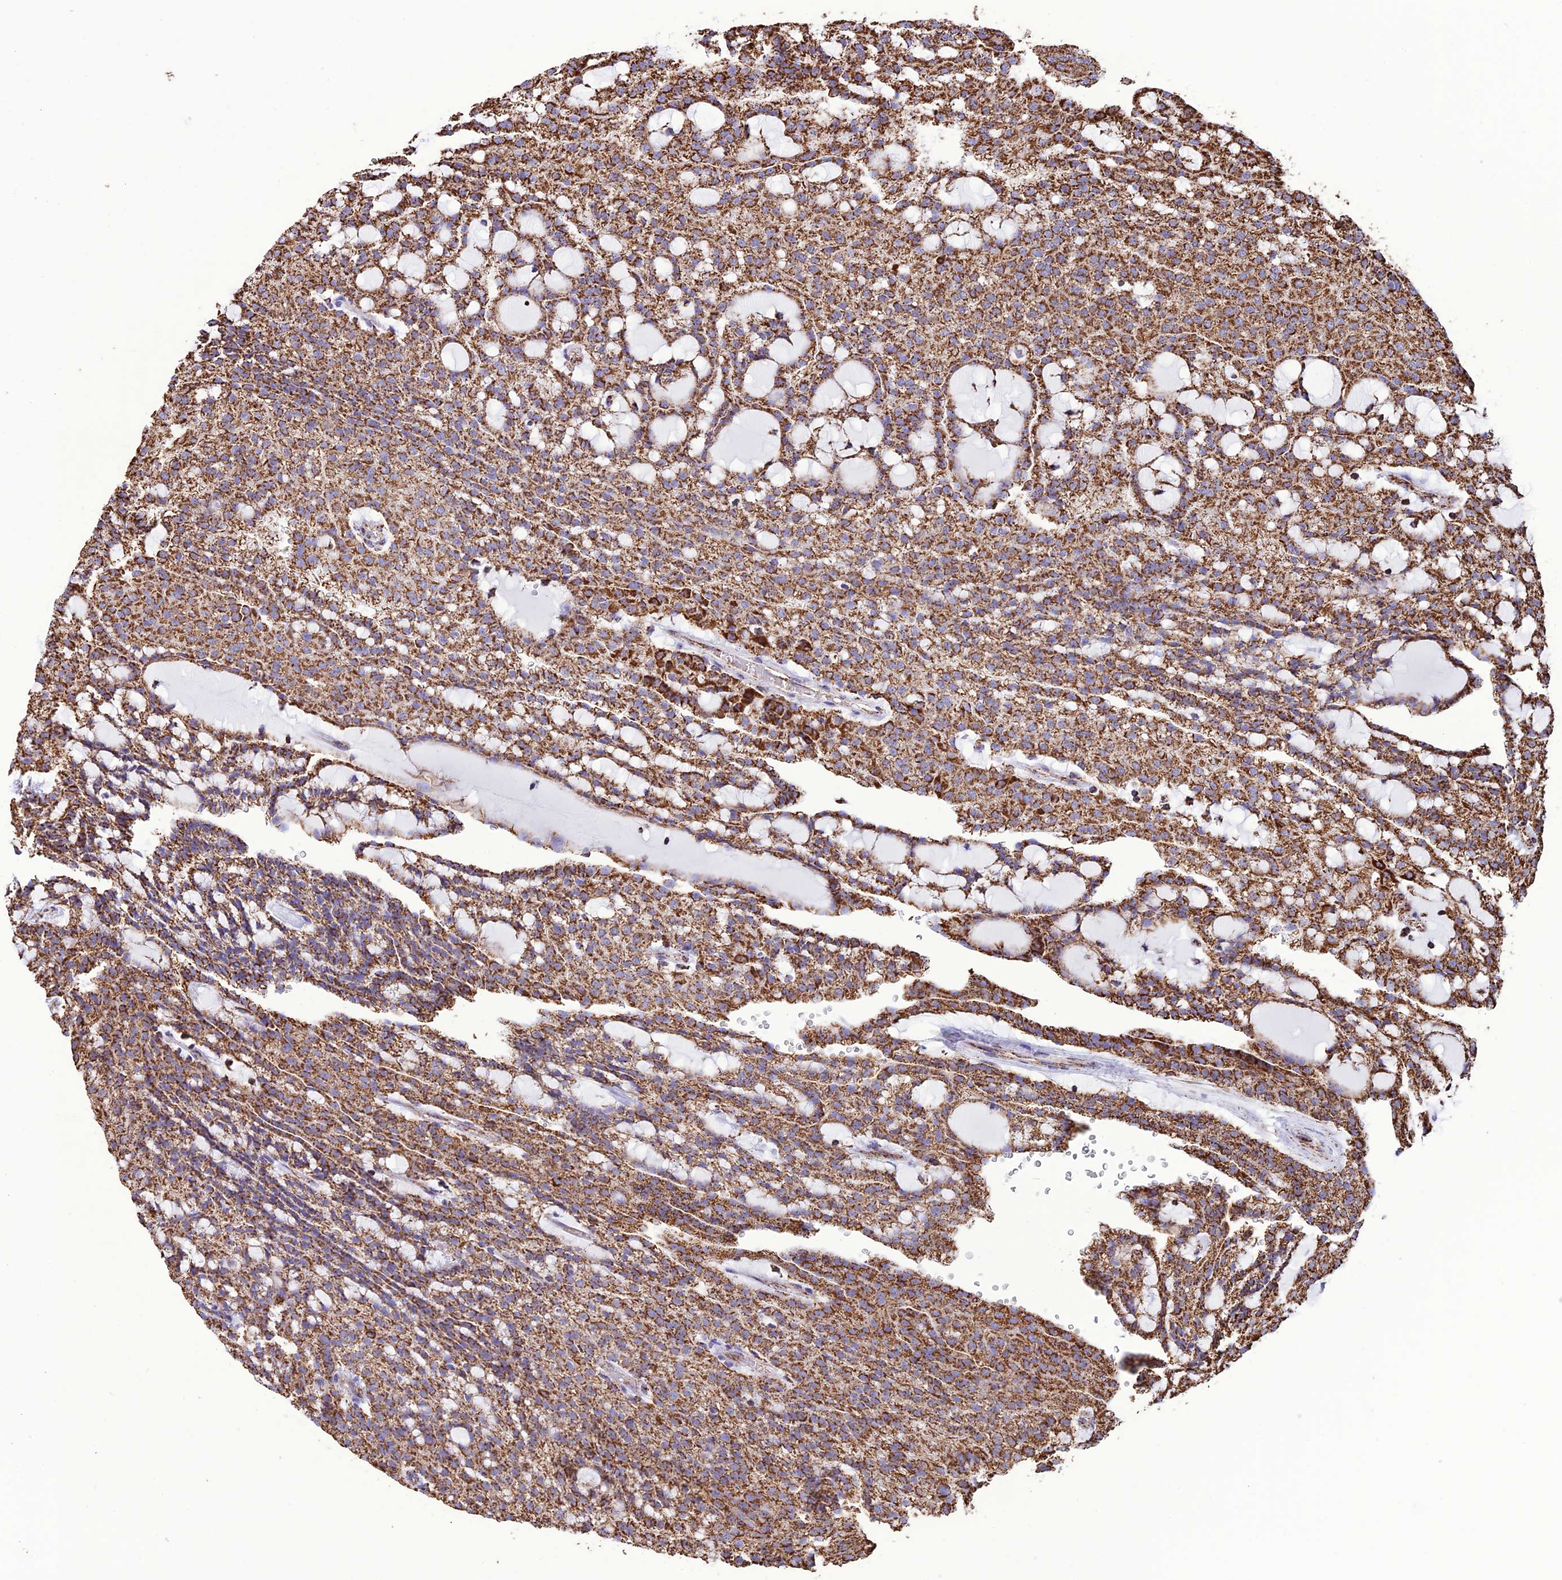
{"staining": {"intensity": "strong", "quantity": ">75%", "location": "cytoplasmic/membranous"}, "tissue": "renal cancer", "cell_type": "Tumor cells", "image_type": "cancer", "snomed": [{"axis": "morphology", "description": "Adenocarcinoma, NOS"}, {"axis": "topography", "description": "Kidney"}], "caption": "The image reveals staining of renal cancer, revealing strong cytoplasmic/membranous protein positivity (brown color) within tumor cells.", "gene": "NDUFAF1", "patient": {"sex": "male", "age": 63}}